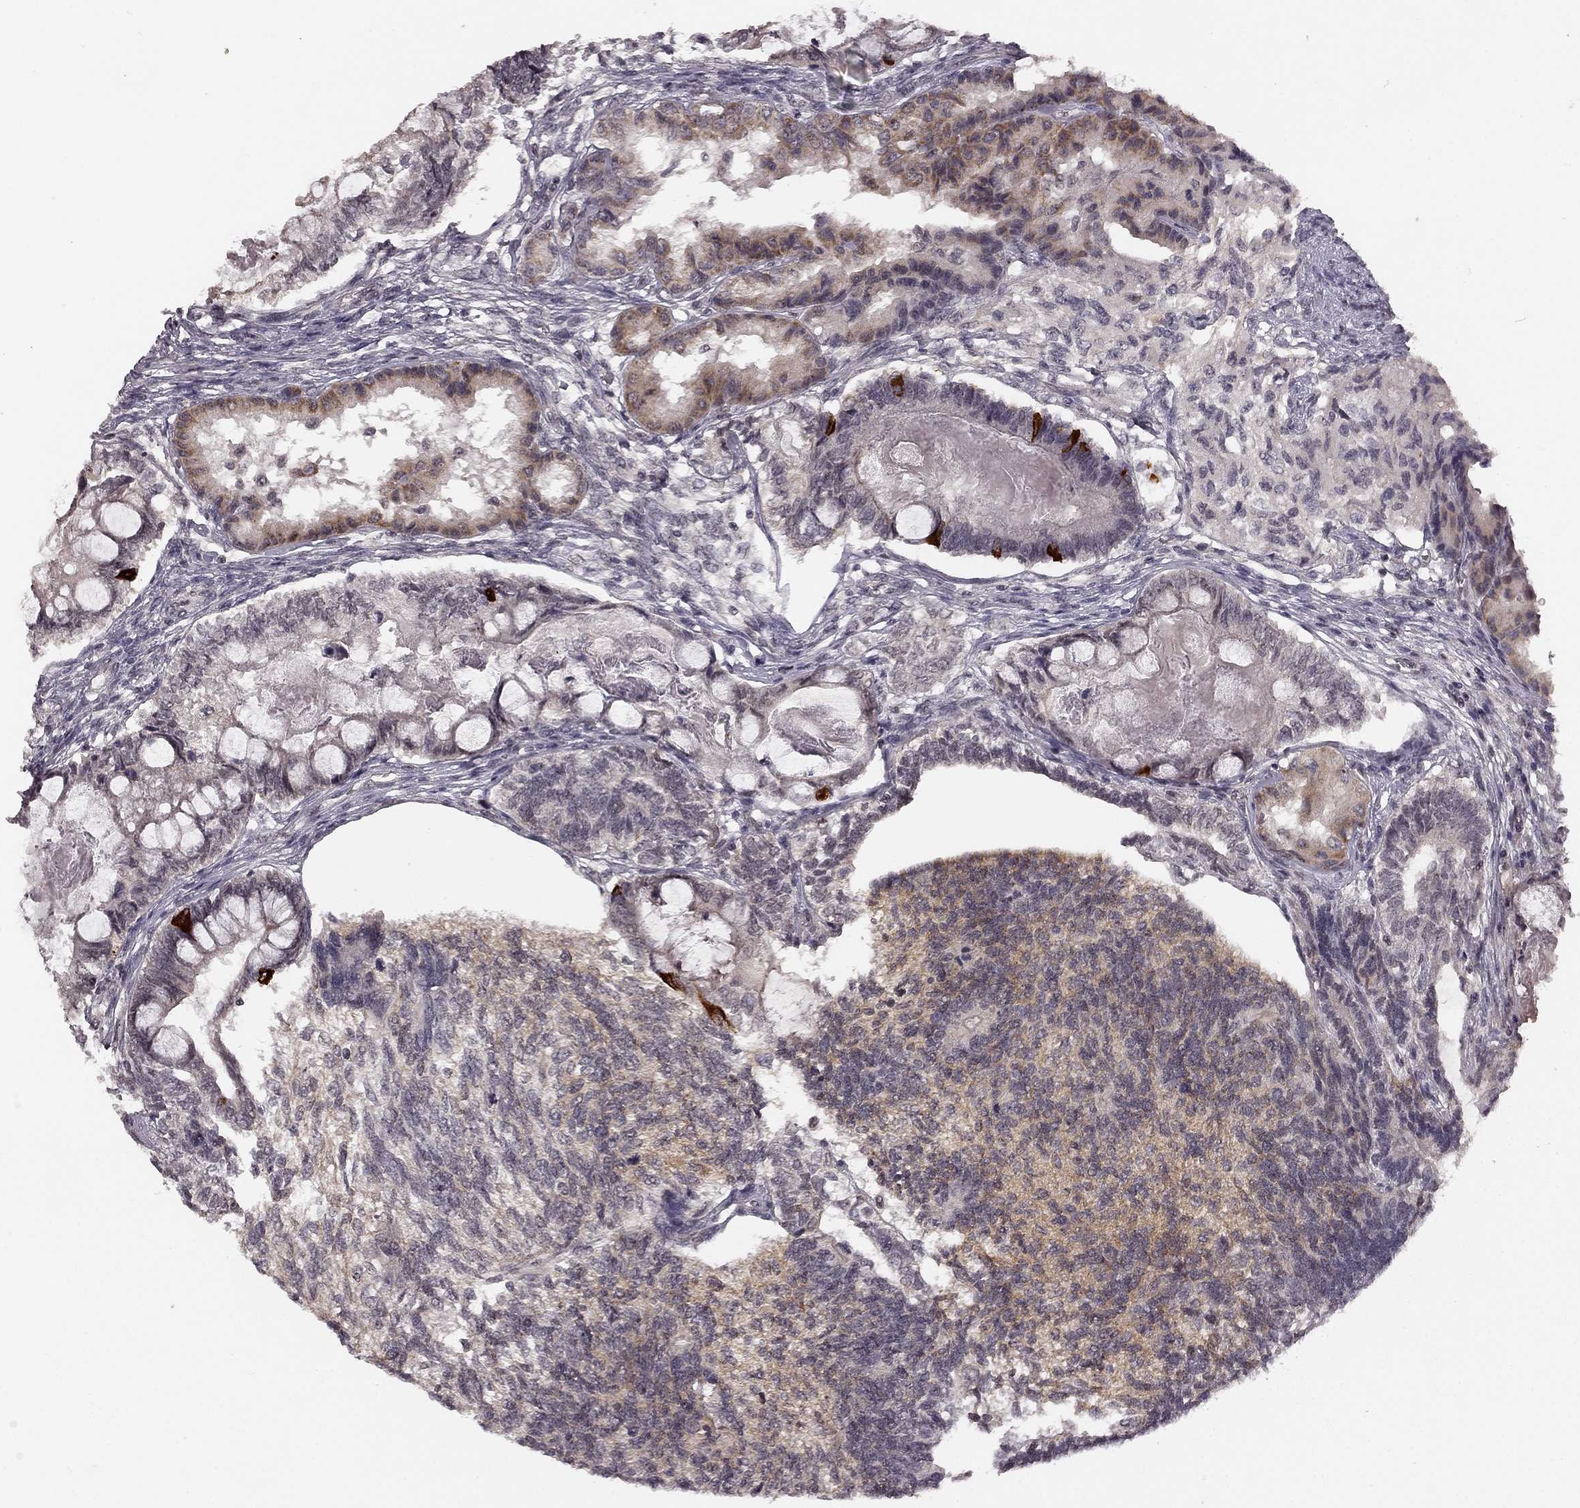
{"staining": {"intensity": "weak", "quantity": "25%-75%", "location": "cytoplasmic/membranous"}, "tissue": "testis cancer", "cell_type": "Tumor cells", "image_type": "cancer", "snomed": [{"axis": "morphology", "description": "Seminoma, NOS"}, {"axis": "morphology", "description": "Carcinoma, Embryonal, NOS"}, {"axis": "topography", "description": "Testis"}], "caption": "Brown immunohistochemical staining in testis cancer (embryonal carcinoma) displays weak cytoplasmic/membranous positivity in about 25%-75% of tumor cells. The staining was performed using DAB, with brown indicating positive protein expression. Nuclei are stained blue with hematoxylin.", "gene": "HCN4", "patient": {"sex": "male", "age": 41}}